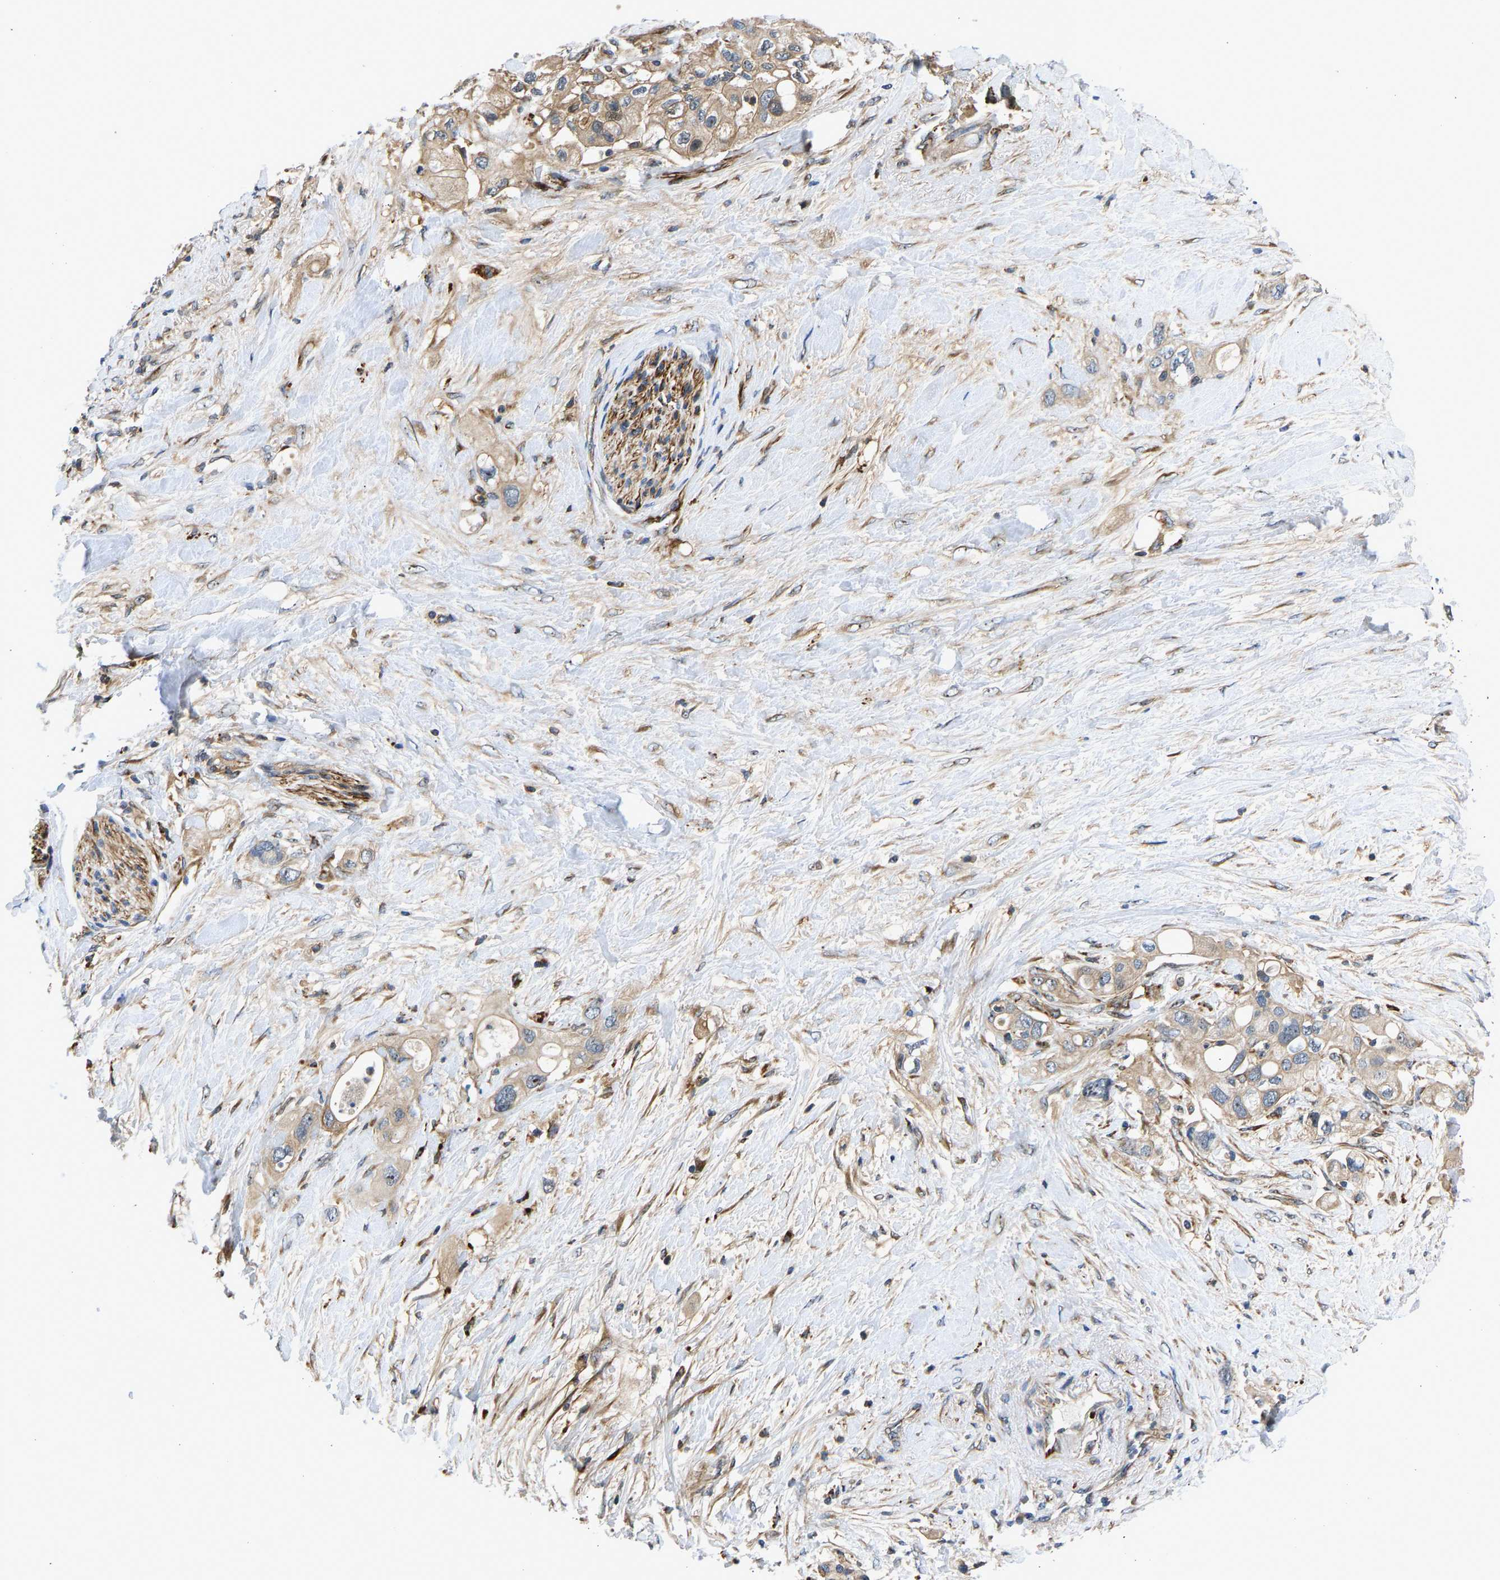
{"staining": {"intensity": "moderate", "quantity": ">75%", "location": "cytoplasmic/membranous"}, "tissue": "pancreatic cancer", "cell_type": "Tumor cells", "image_type": "cancer", "snomed": [{"axis": "morphology", "description": "Adenocarcinoma, NOS"}, {"axis": "topography", "description": "Pancreas"}], "caption": "Pancreatic adenocarcinoma stained with DAB (3,3'-diaminobenzidine) IHC exhibits medium levels of moderate cytoplasmic/membranous expression in about >75% of tumor cells.", "gene": "RESF1", "patient": {"sex": "female", "age": 56}}